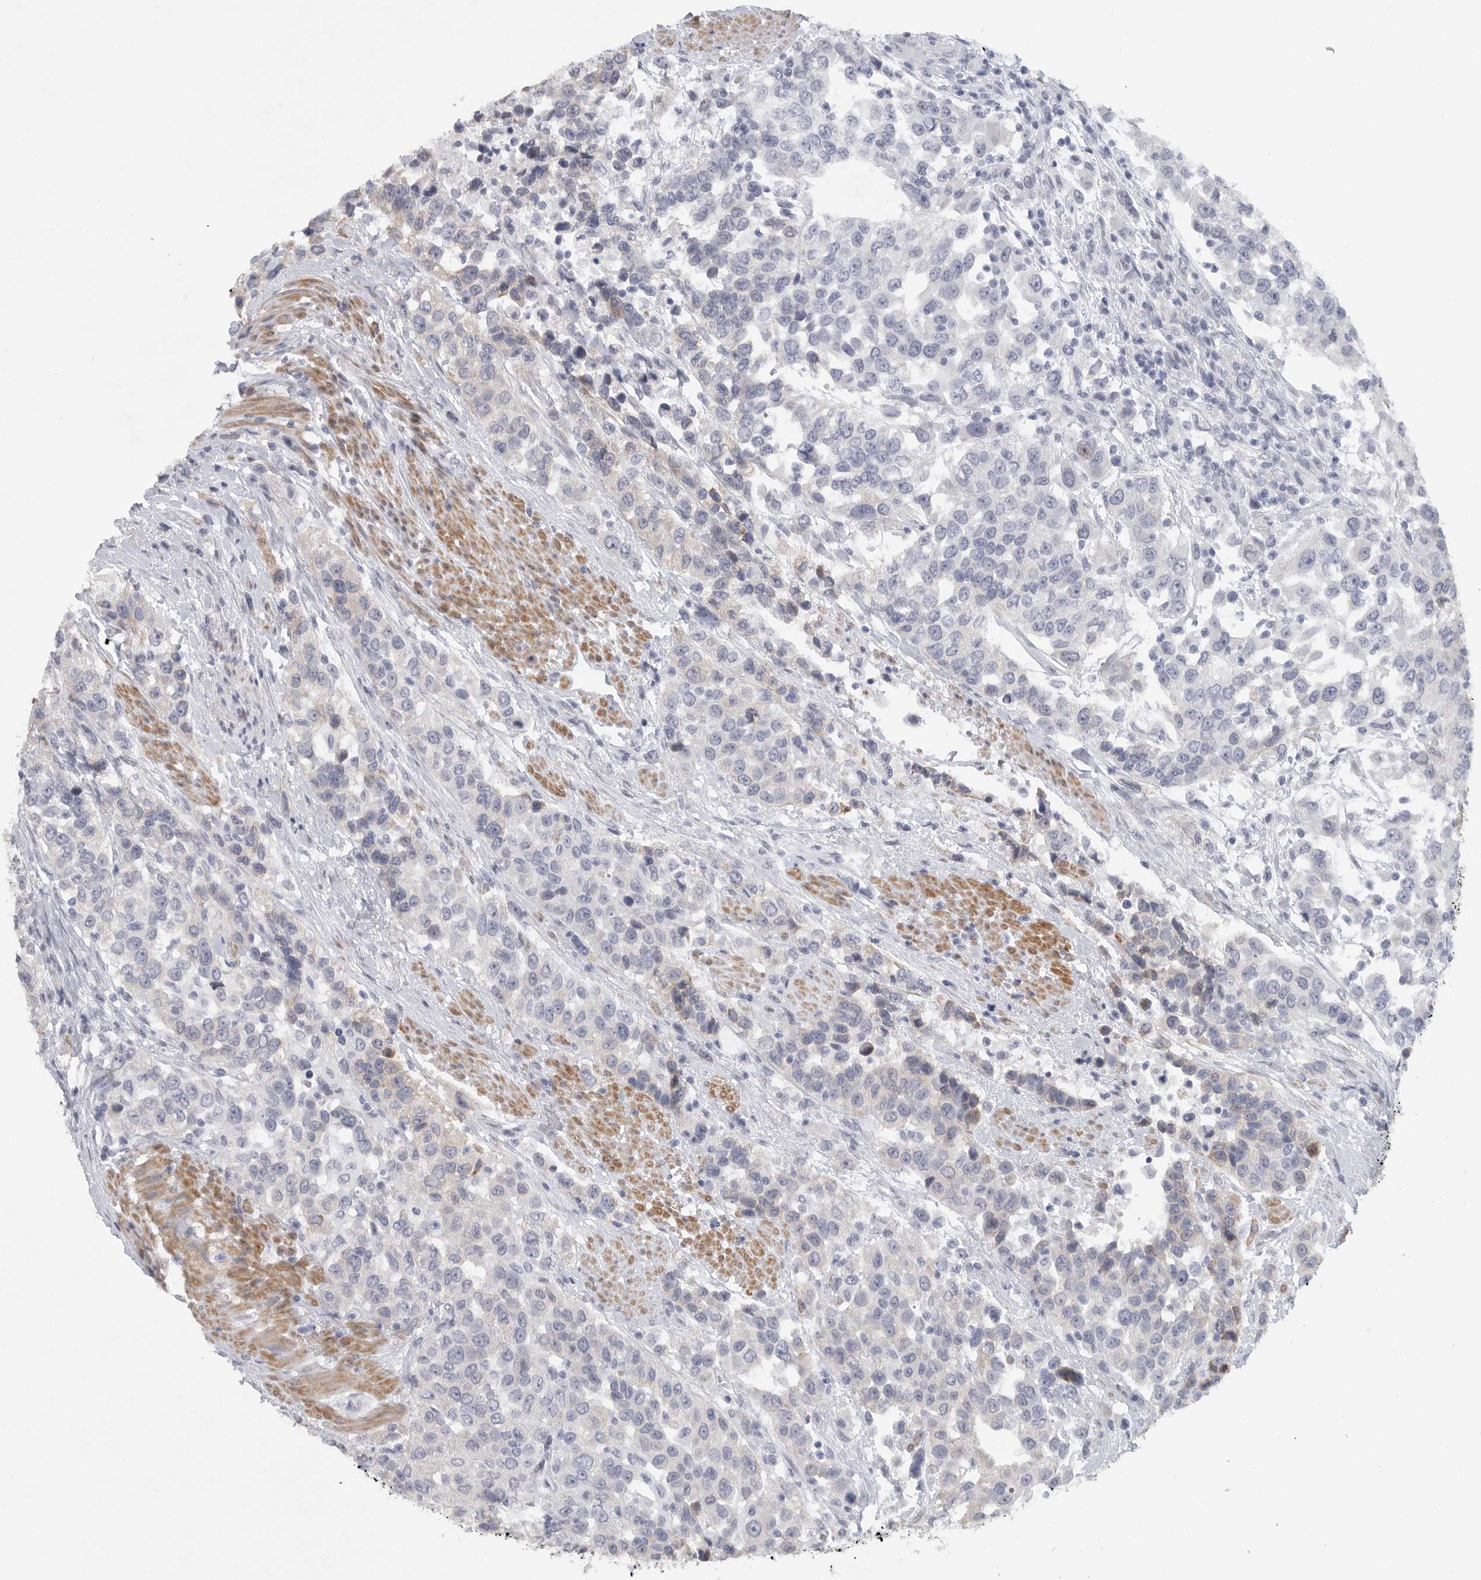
{"staining": {"intensity": "negative", "quantity": "none", "location": "none"}, "tissue": "urothelial cancer", "cell_type": "Tumor cells", "image_type": "cancer", "snomed": [{"axis": "morphology", "description": "Urothelial carcinoma, High grade"}, {"axis": "topography", "description": "Urinary bladder"}], "caption": "Micrograph shows no significant protein staining in tumor cells of urothelial cancer.", "gene": "TNR", "patient": {"sex": "female", "age": 80}}